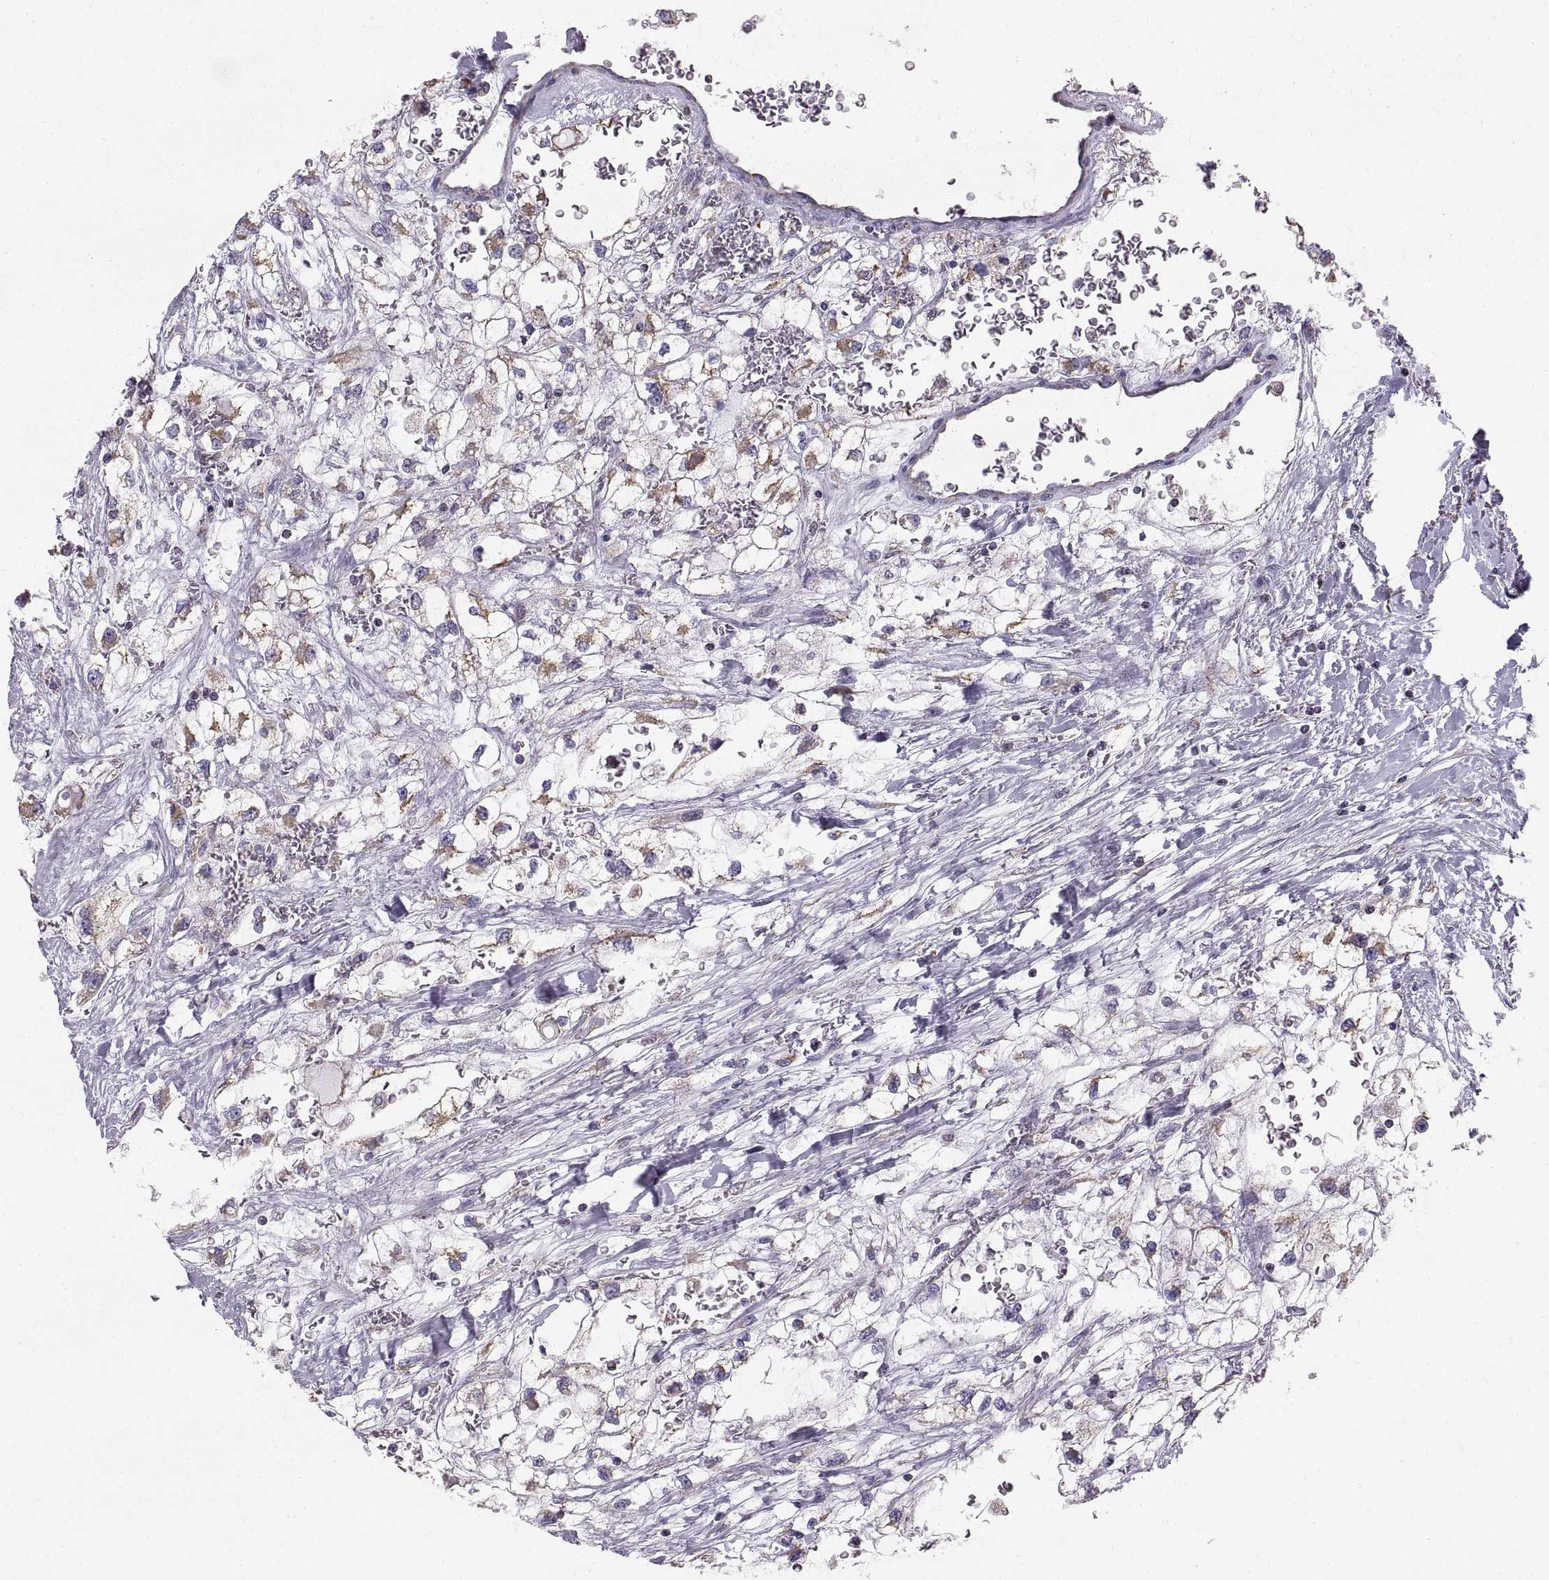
{"staining": {"intensity": "moderate", "quantity": "<25%", "location": "cytoplasmic/membranous"}, "tissue": "renal cancer", "cell_type": "Tumor cells", "image_type": "cancer", "snomed": [{"axis": "morphology", "description": "Adenocarcinoma, NOS"}, {"axis": "topography", "description": "Kidney"}], "caption": "Tumor cells show moderate cytoplasmic/membranous expression in about <25% of cells in adenocarcinoma (renal).", "gene": "STMND1", "patient": {"sex": "male", "age": 59}}